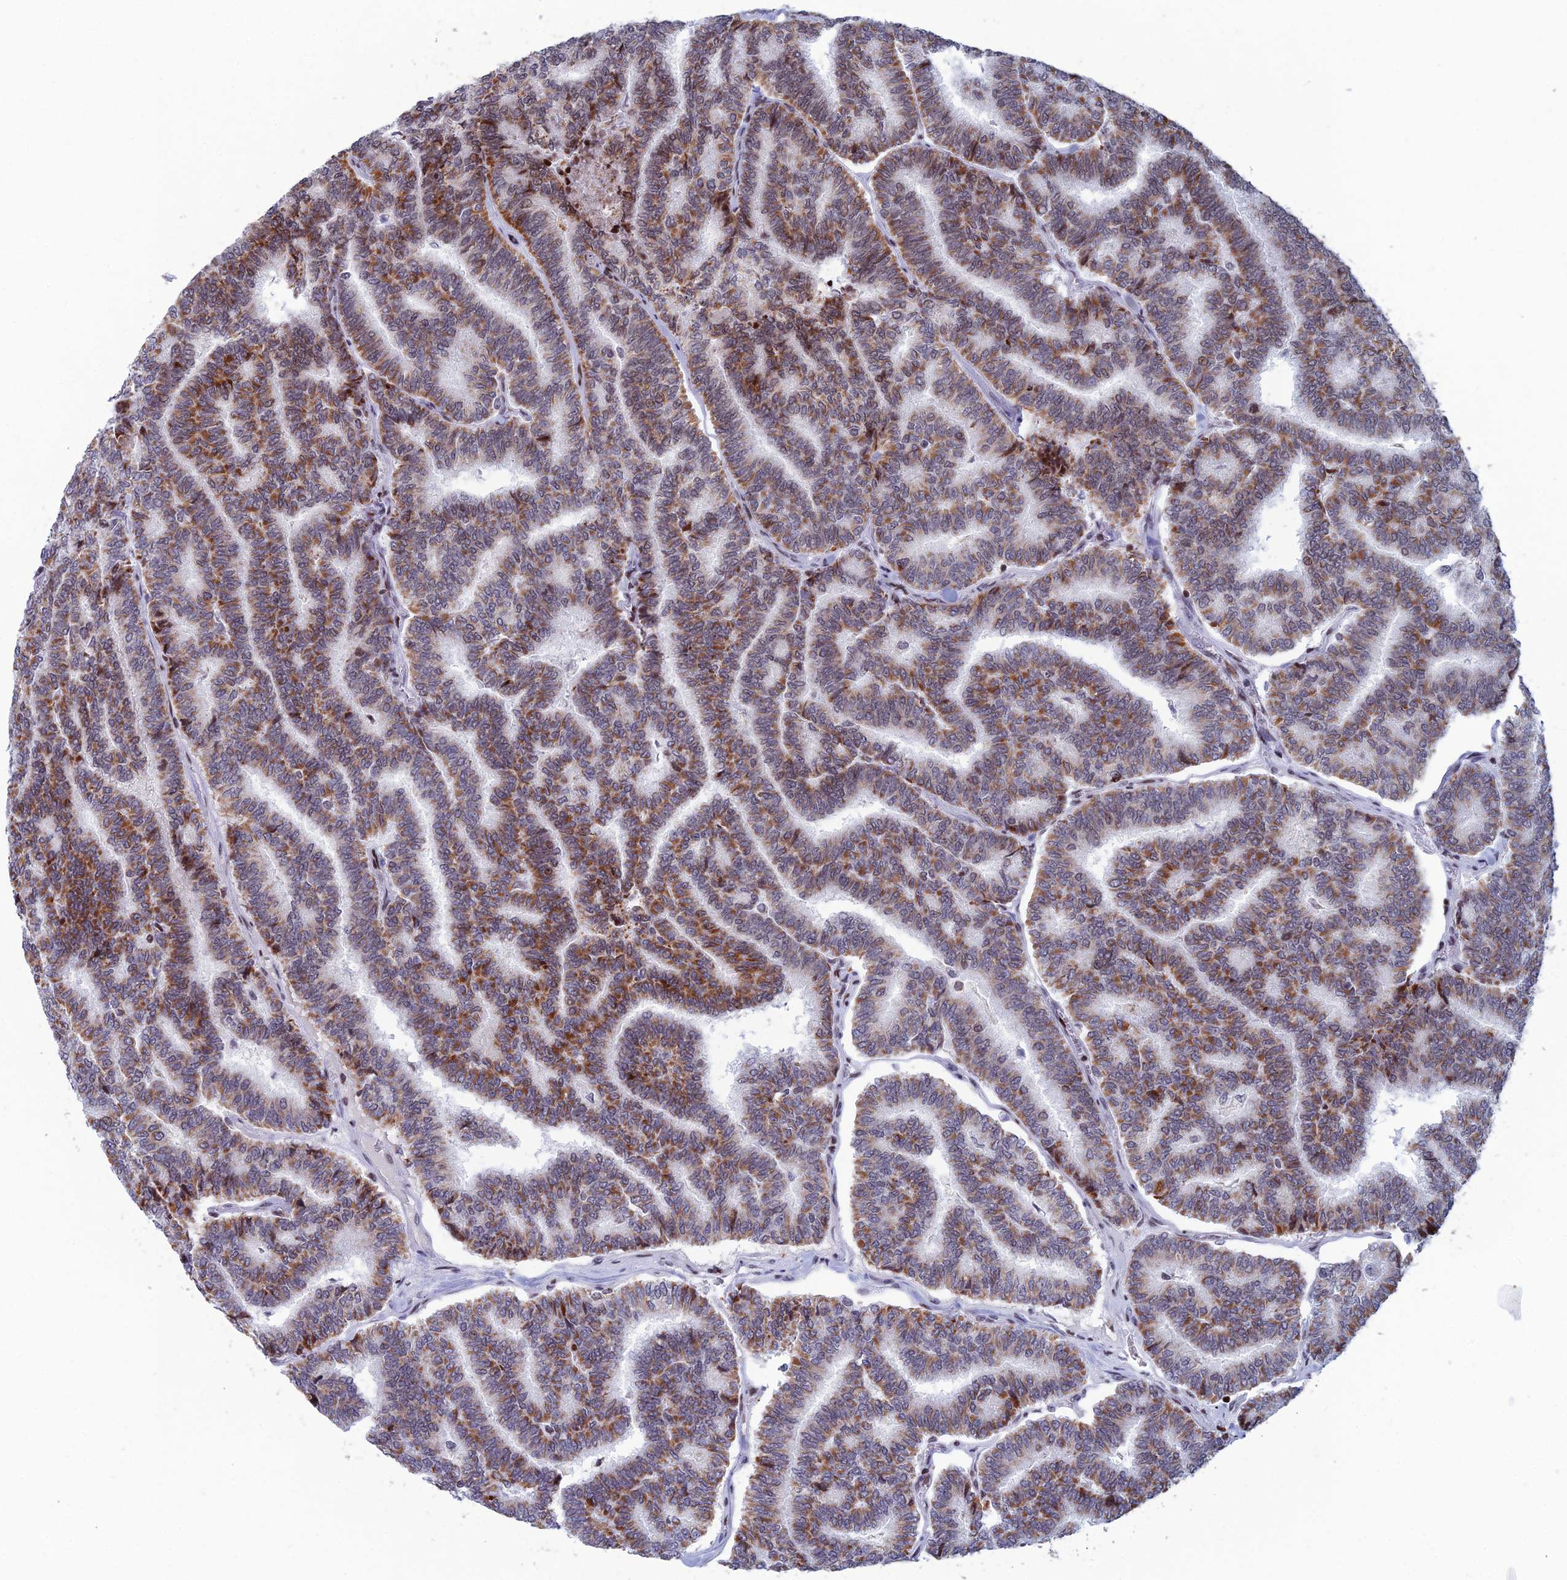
{"staining": {"intensity": "moderate", "quantity": ">75%", "location": "cytoplasmic/membranous"}, "tissue": "thyroid cancer", "cell_type": "Tumor cells", "image_type": "cancer", "snomed": [{"axis": "morphology", "description": "Papillary adenocarcinoma, NOS"}, {"axis": "topography", "description": "Thyroid gland"}], "caption": "A brown stain shows moderate cytoplasmic/membranous expression of a protein in human thyroid papillary adenocarcinoma tumor cells.", "gene": "AFF3", "patient": {"sex": "female", "age": 35}}